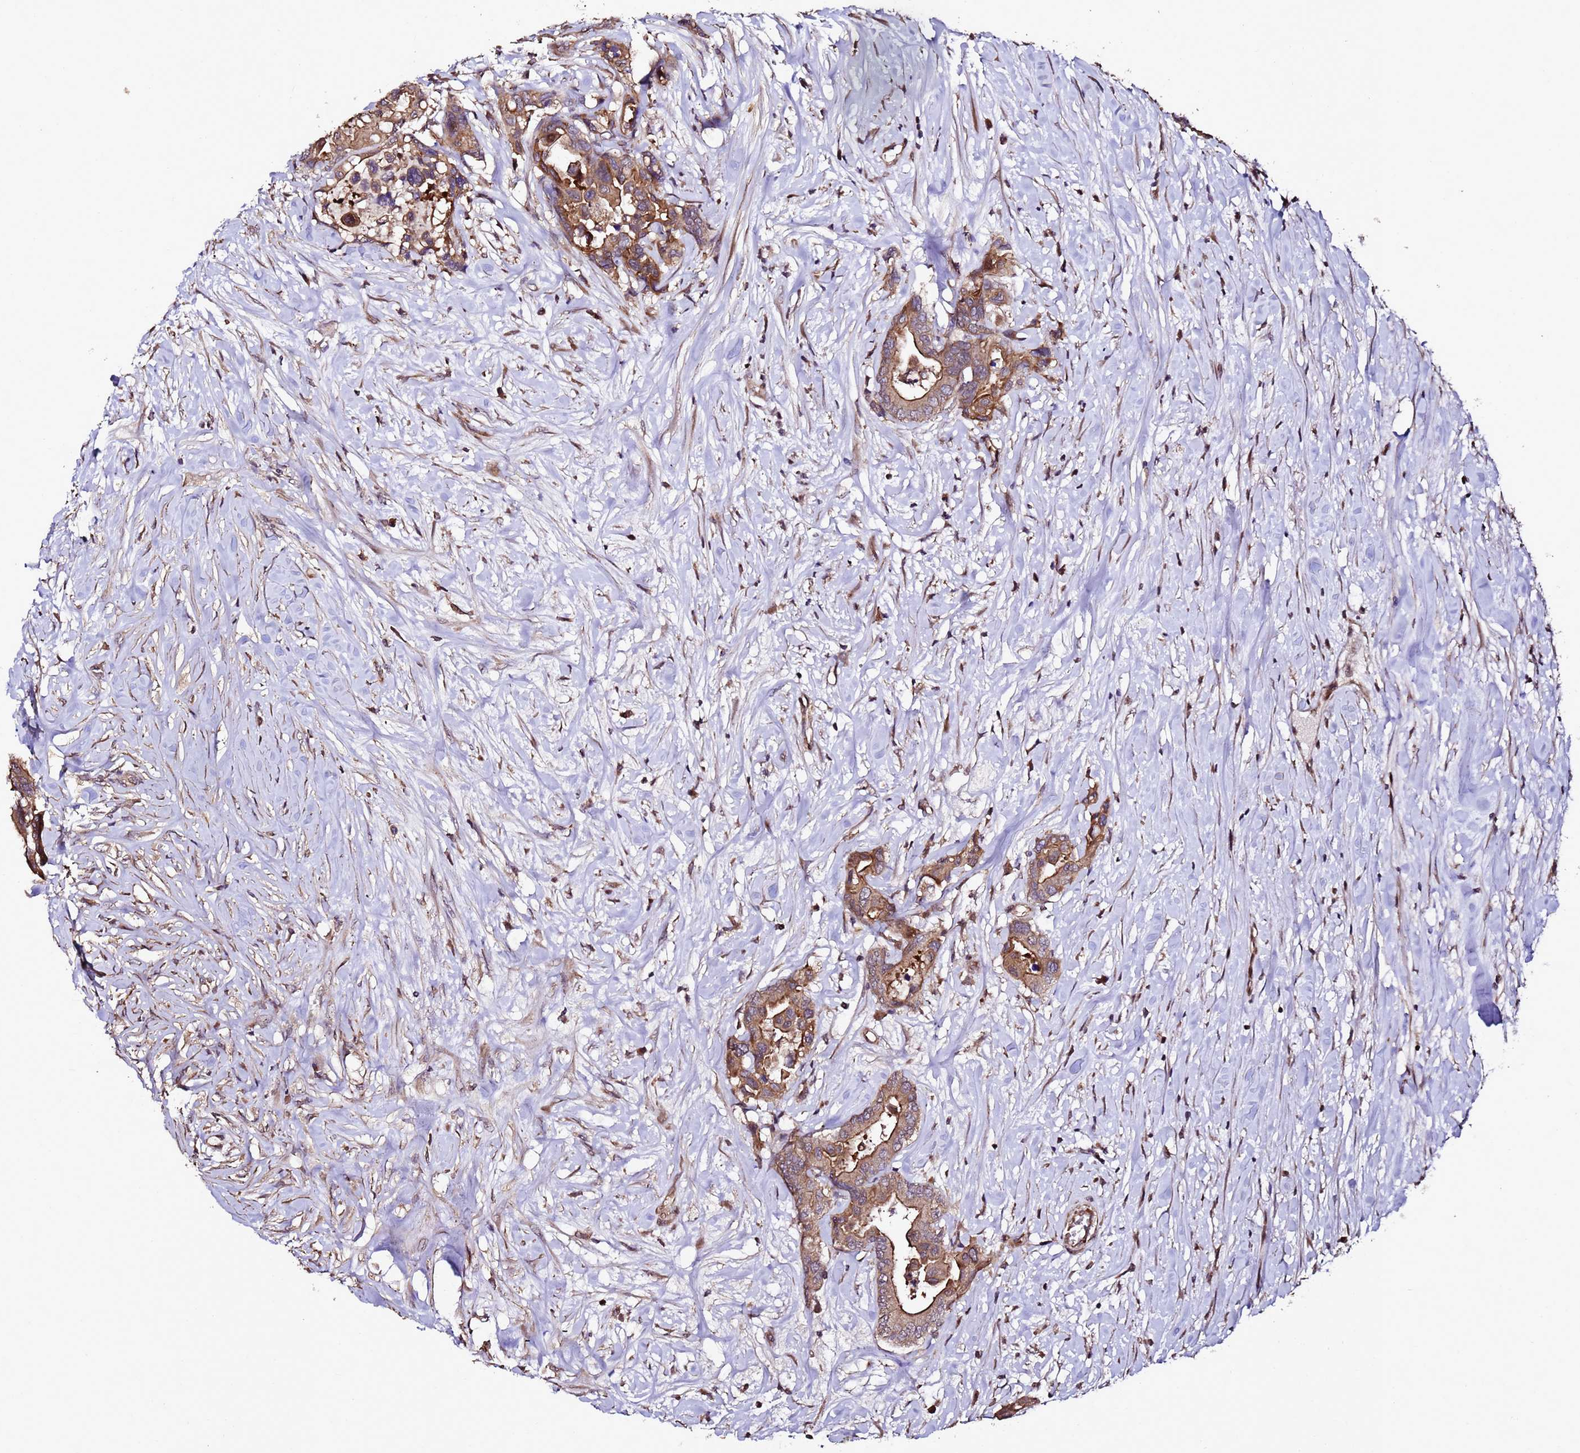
{"staining": {"intensity": "moderate", "quantity": ">75%", "location": "cytoplasmic/membranous"}, "tissue": "colorectal cancer", "cell_type": "Tumor cells", "image_type": "cancer", "snomed": [{"axis": "morphology", "description": "Normal tissue, NOS"}, {"axis": "morphology", "description": "Adenocarcinoma, NOS"}, {"axis": "topography", "description": "Colon"}], "caption": "Protein staining of colorectal cancer (adenocarcinoma) tissue reveals moderate cytoplasmic/membranous staining in about >75% of tumor cells.", "gene": "PRODH", "patient": {"sex": "male", "age": 82}}